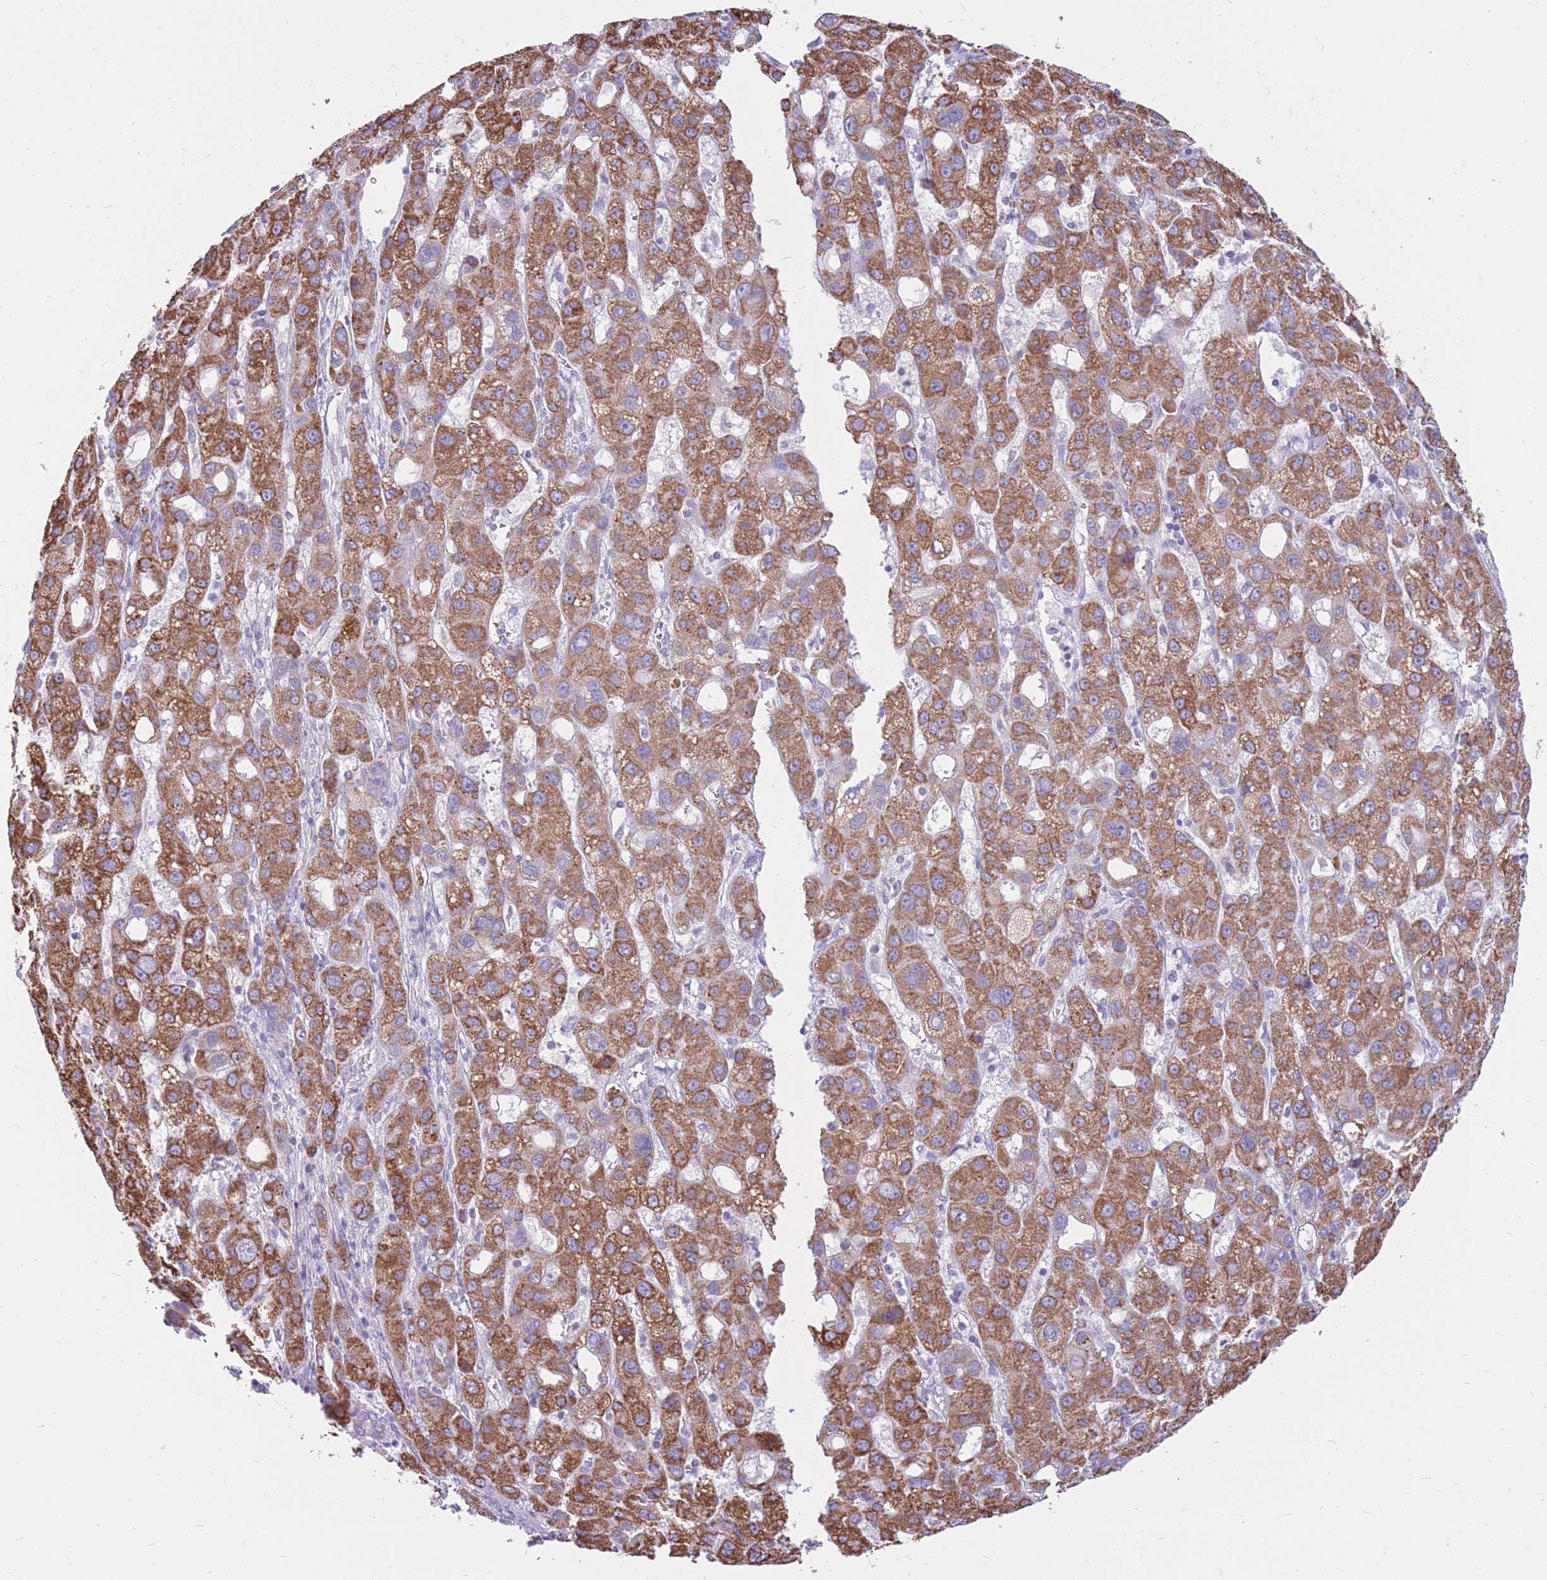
{"staining": {"intensity": "strong", "quantity": ">75%", "location": "cytoplasmic/membranous"}, "tissue": "liver cancer", "cell_type": "Tumor cells", "image_type": "cancer", "snomed": [{"axis": "morphology", "description": "Carcinoma, Hepatocellular, NOS"}, {"axis": "topography", "description": "Liver"}], "caption": "Immunohistochemistry of liver cancer (hepatocellular carcinoma) demonstrates high levels of strong cytoplasmic/membranous positivity in about >75% of tumor cells. Using DAB (3,3'-diaminobenzidine) (brown) and hematoxylin (blue) stains, captured at high magnification using brightfield microscopy.", "gene": "PCSK1", "patient": {"sex": "male", "age": 55}}